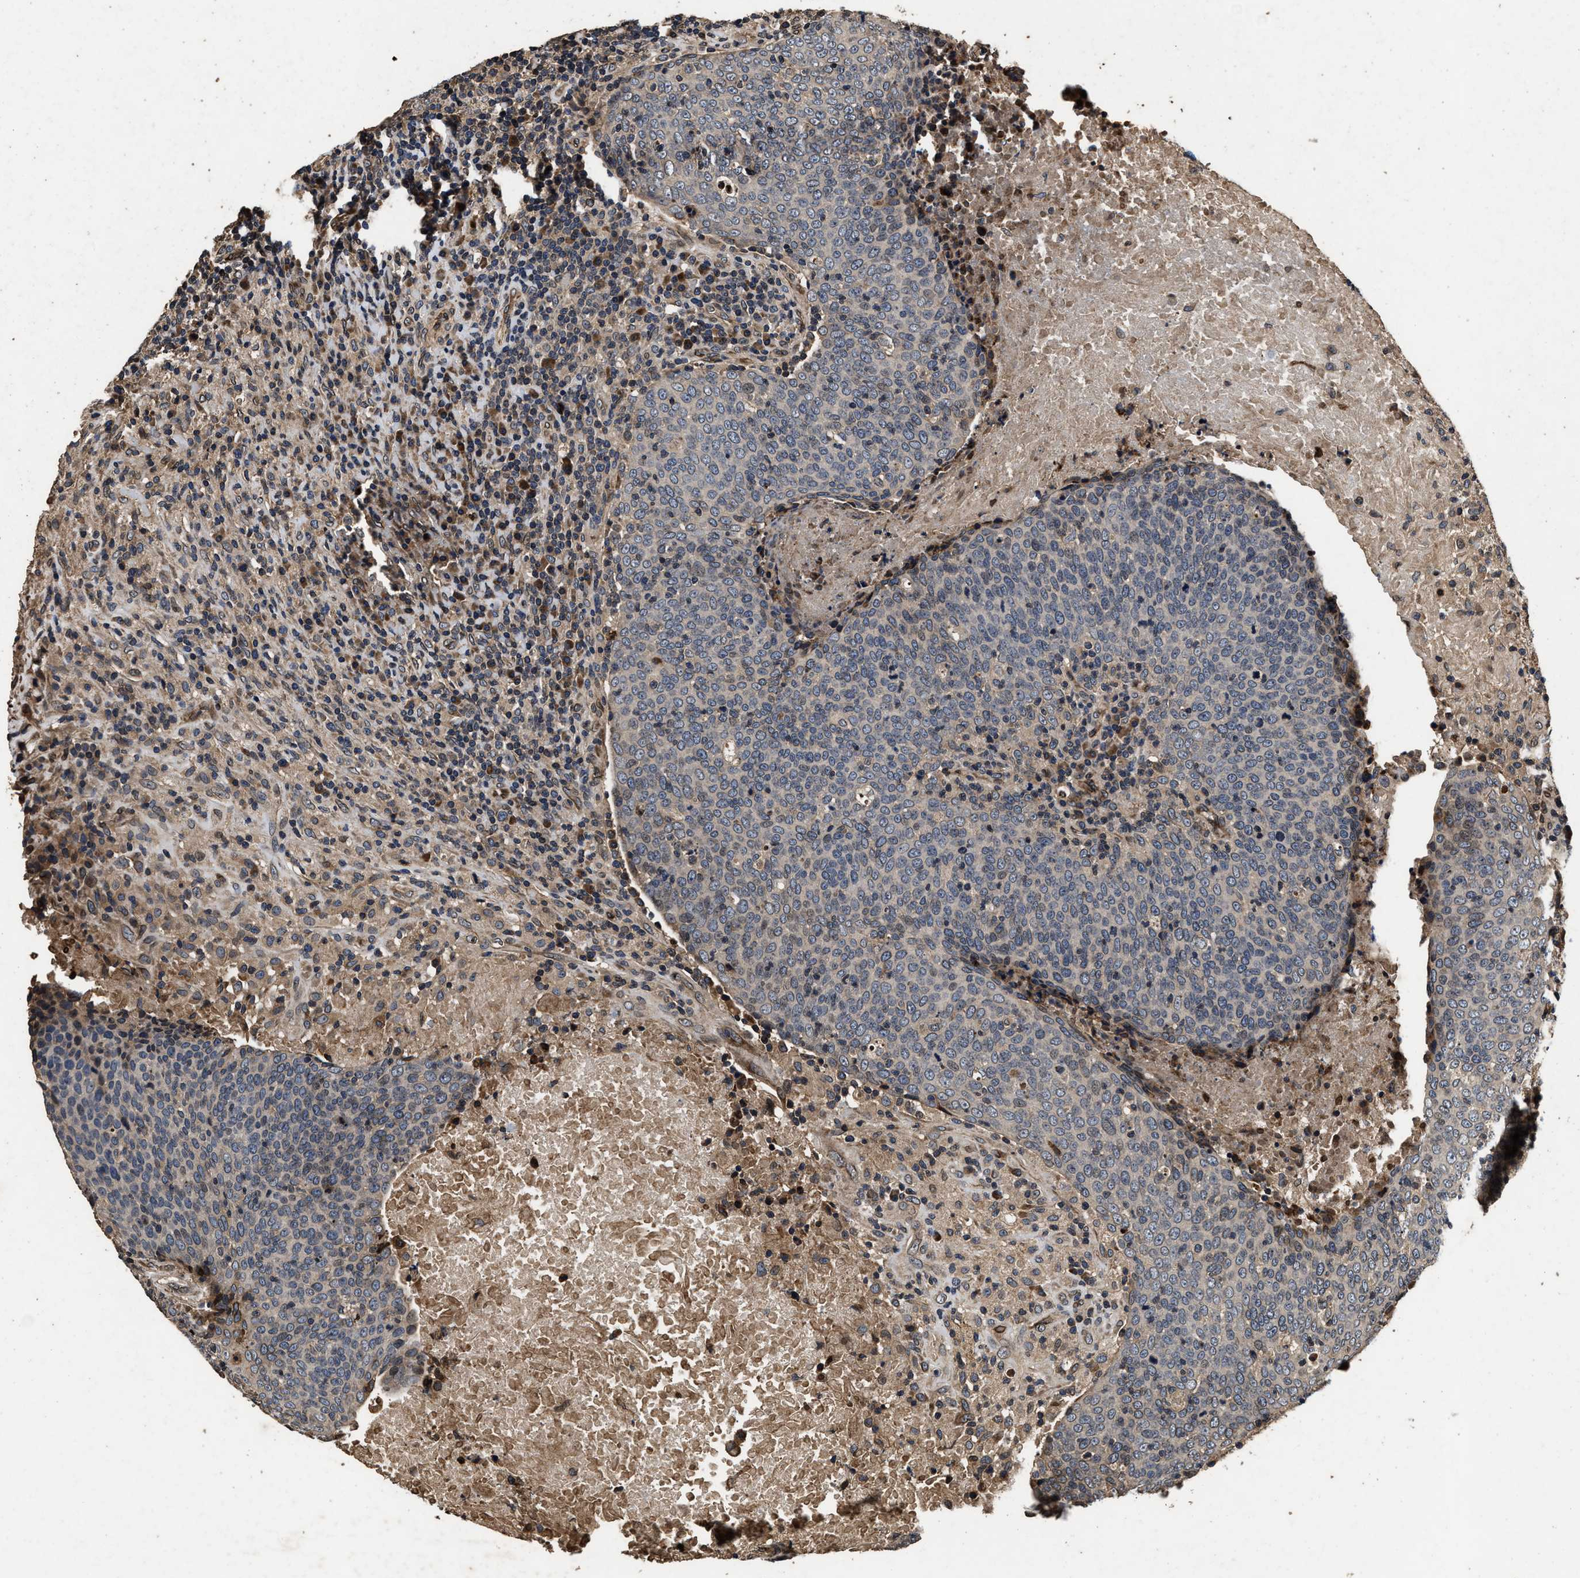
{"staining": {"intensity": "weak", "quantity": "<25%", "location": "cytoplasmic/membranous"}, "tissue": "head and neck cancer", "cell_type": "Tumor cells", "image_type": "cancer", "snomed": [{"axis": "morphology", "description": "Squamous cell carcinoma, NOS"}, {"axis": "morphology", "description": "Squamous cell carcinoma, metastatic, NOS"}, {"axis": "topography", "description": "Lymph node"}, {"axis": "topography", "description": "Head-Neck"}], "caption": "Head and neck squamous cell carcinoma was stained to show a protein in brown. There is no significant positivity in tumor cells.", "gene": "ACCS", "patient": {"sex": "male", "age": 62}}